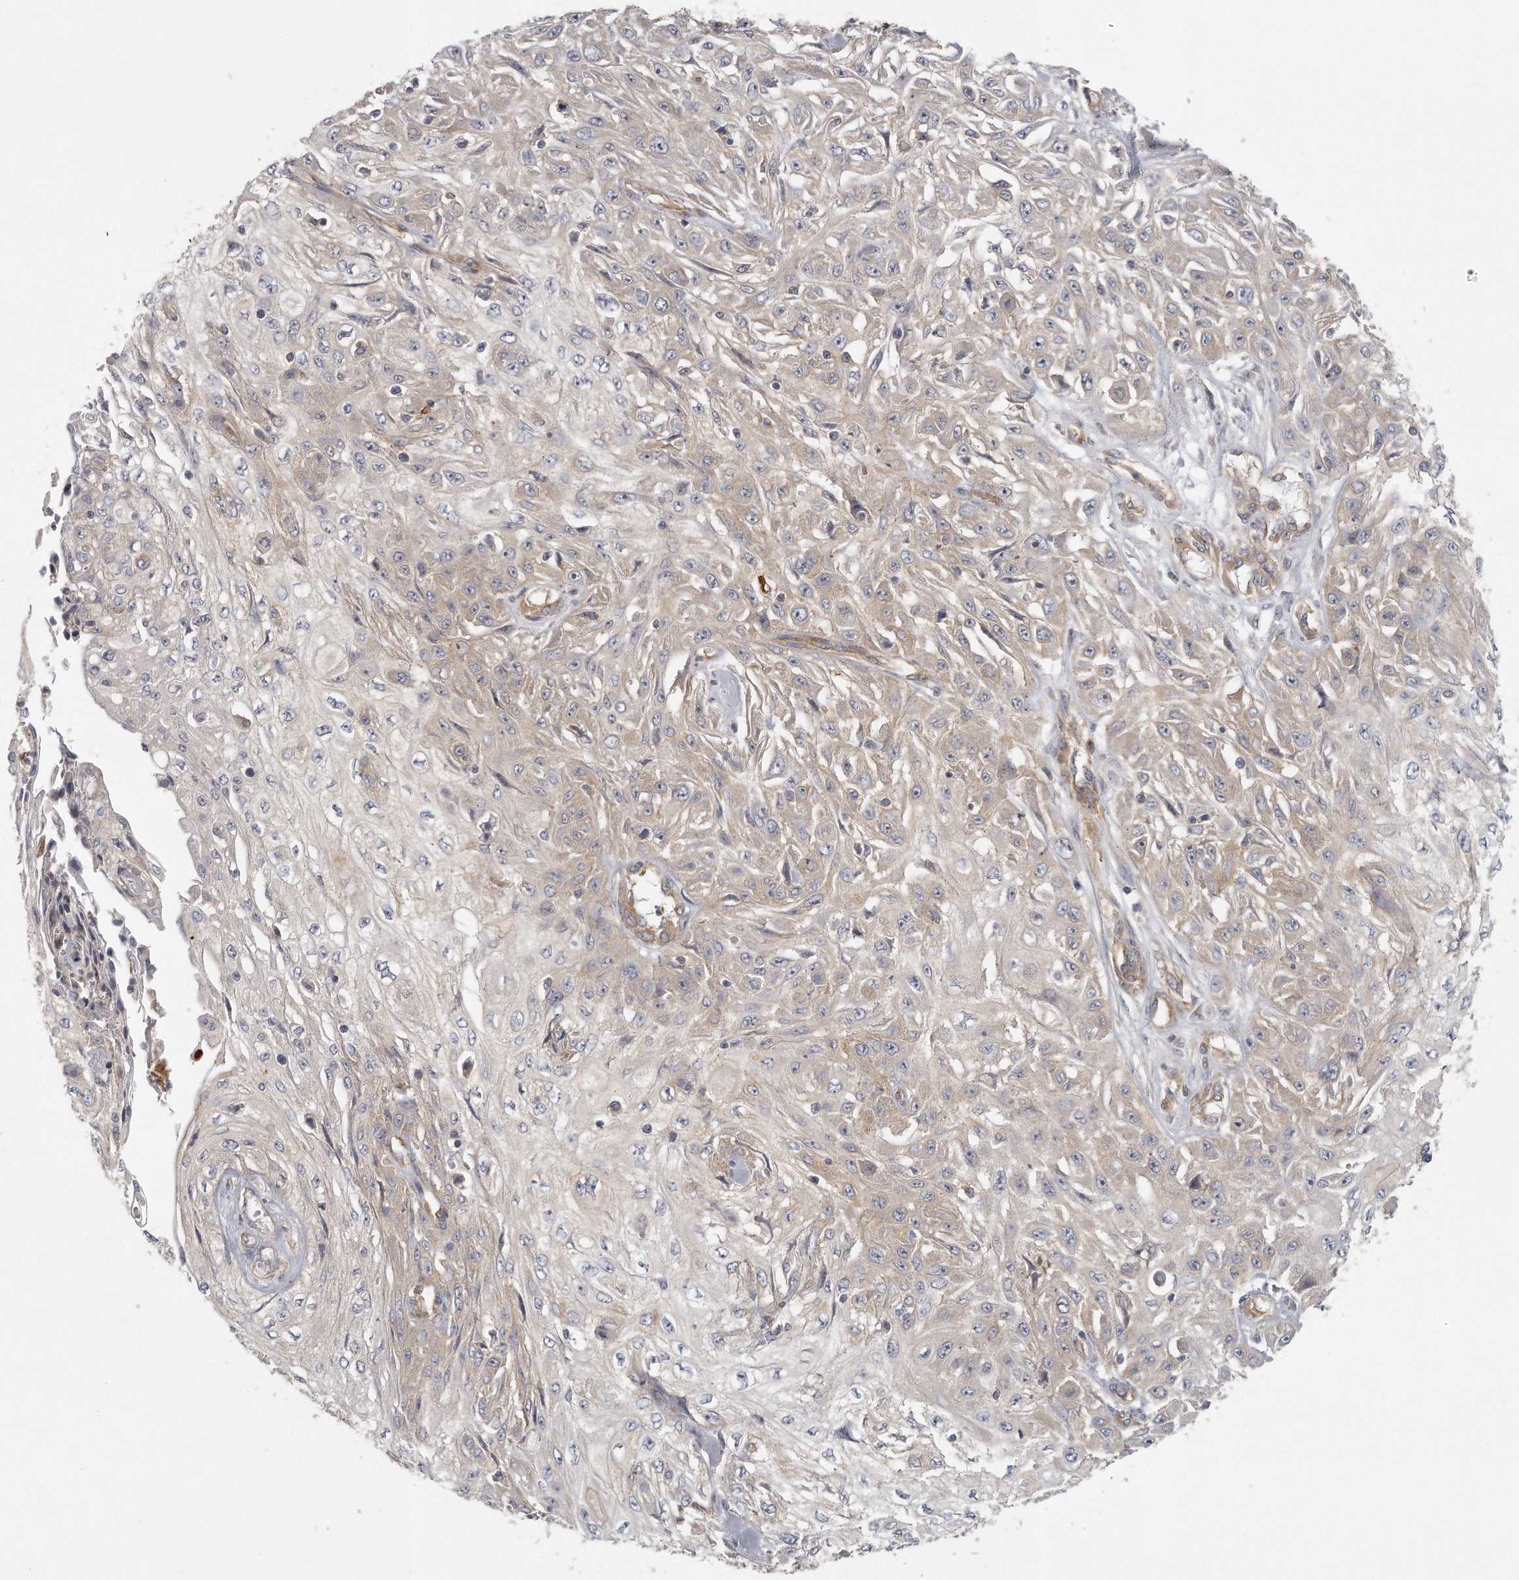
{"staining": {"intensity": "weak", "quantity": "25%-75%", "location": "cytoplasmic/membranous"}, "tissue": "skin cancer", "cell_type": "Tumor cells", "image_type": "cancer", "snomed": [{"axis": "morphology", "description": "Squamous cell carcinoma, NOS"}, {"axis": "morphology", "description": "Squamous cell carcinoma, metastatic, NOS"}, {"axis": "topography", "description": "Skin"}, {"axis": "topography", "description": "Lymph node"}], "caption": "Skin cancer (metastatic squamous cell carcinoma) stained with a protein marker exhibits weak staining in tumor cells.", "gene": "MTERF4", "patient": {"sex": "male", "age": 75}}